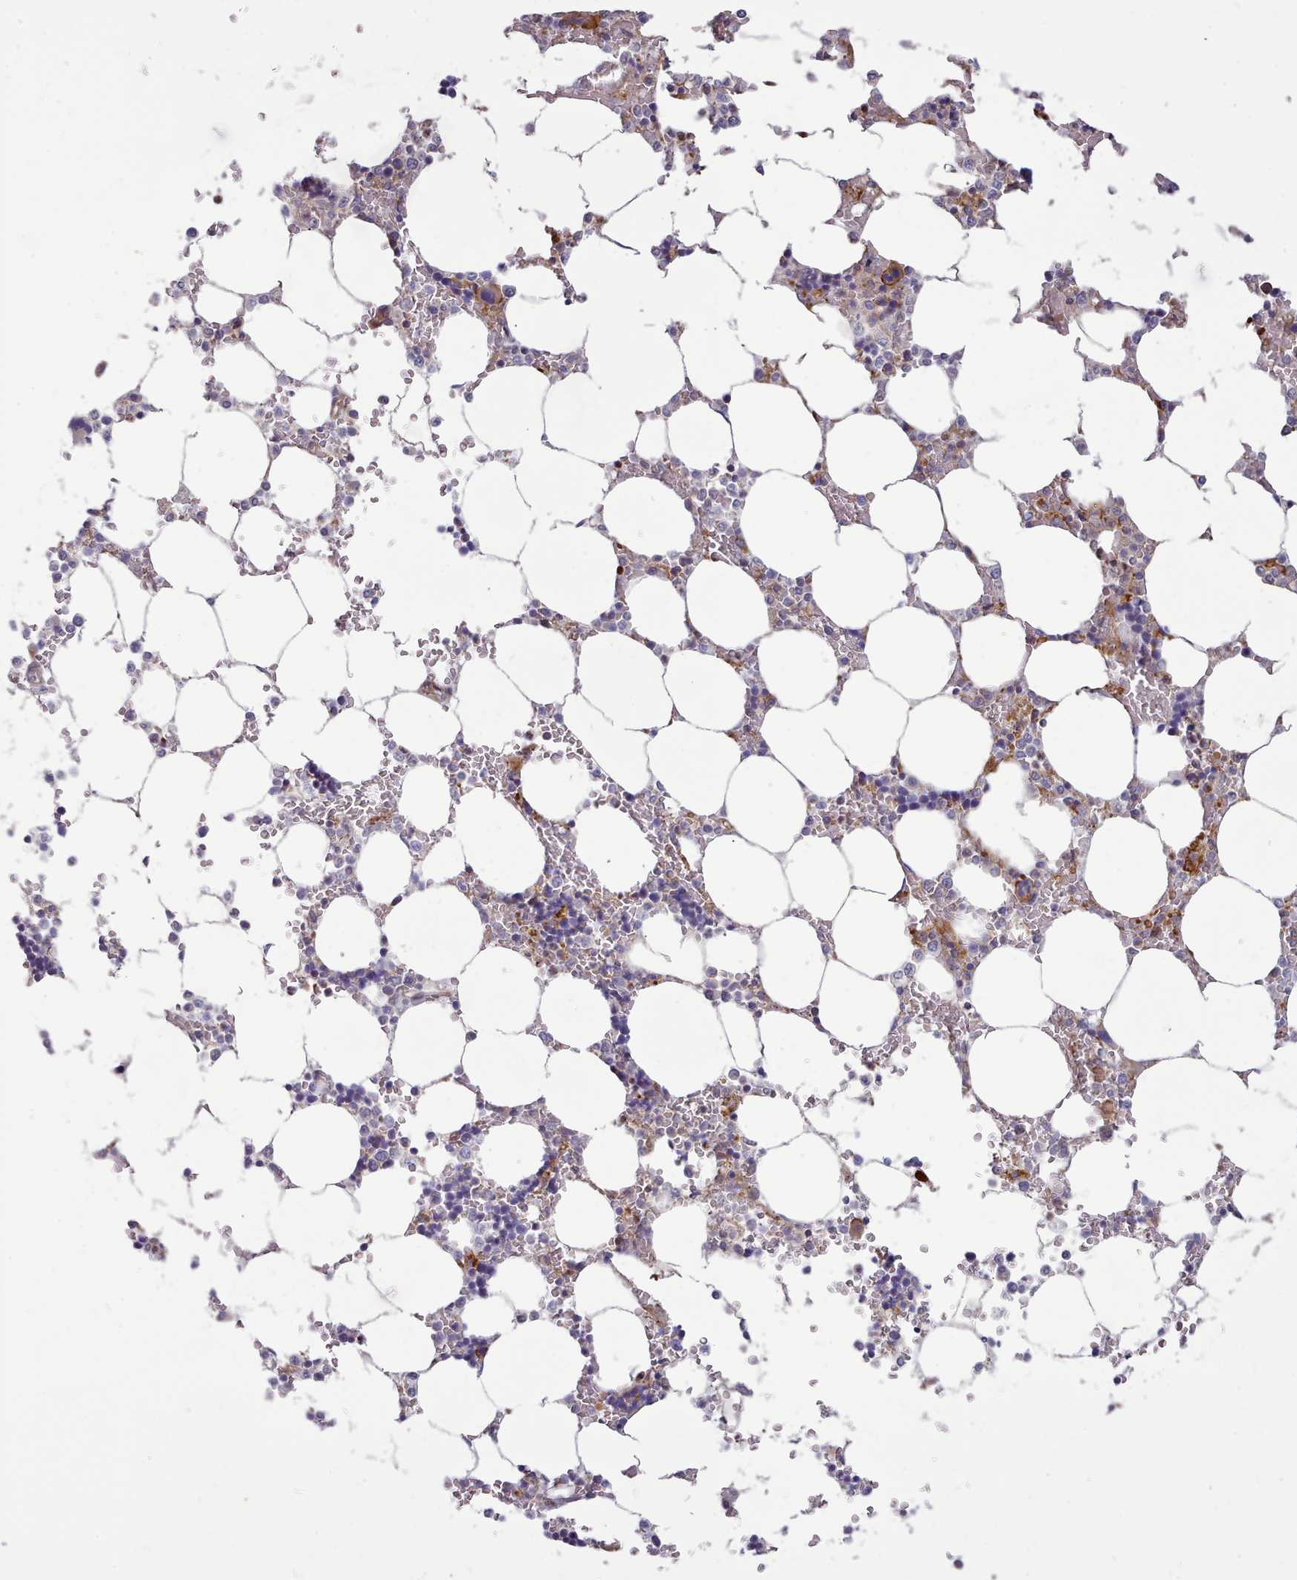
{"staining": {"intensity": "moderate", "quantity": "<25%", "location": "cytoplasmic/membranous"}, "tissue": "bone marrow", "cell_type": "Hematopoietic cells", "image_type": "normal", "snomed": [{"axis": "morphology", "description": "Normal tissue, NOS"}, {"axis": "topography", "description": "Bone marrow"}], "caption": "High-power microscopy captured an immunohistochemistry image of normal bone marrow, revealing moderate cytoplasmic/membranous staining in approximately <25% of hematopoietic cells.", "gene": "TENT4B", "patient": {"sex": "male", "age": 64}}